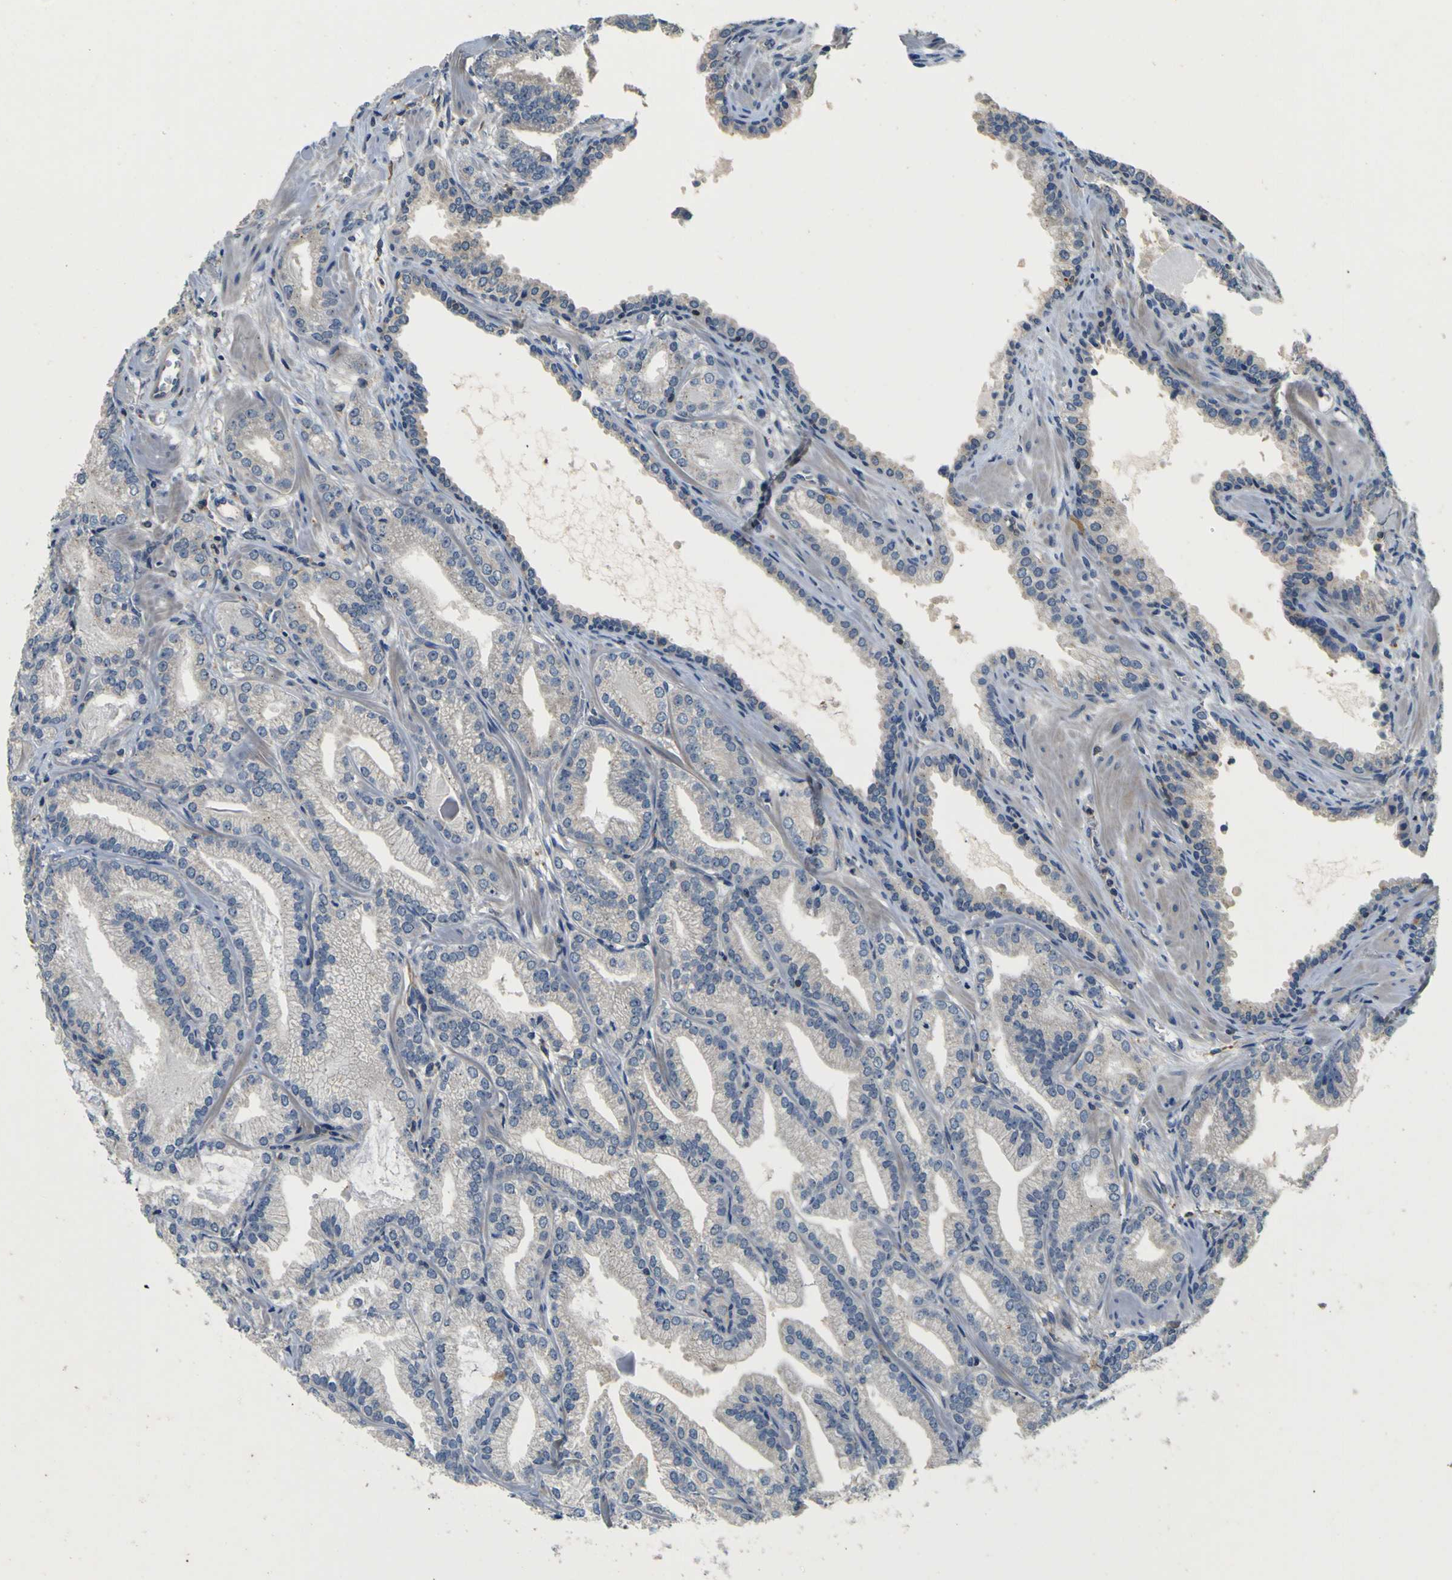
{"staining": {"intensity": "weak", "quantity": "<25%", "location": "cytoplasmic/membranous"}, "tissue": "prostate cancer", "cell_type": "Tumor cells", "image_type": "cancer", "snomed": [{"axis": "morphology", "description": "Adenocarcinoma, Low grade"}, {"axis": "topography", "description": "Prostate"}], "caption": "A high-resolution histopathology image shows immunohistochemistry (IHC) staining of low-grade adenocarcinoma (prostate), which reveals no significant staining in tumor cells.", "gene": "TNIK", "patient": {"sex": "male", "age": 59}}